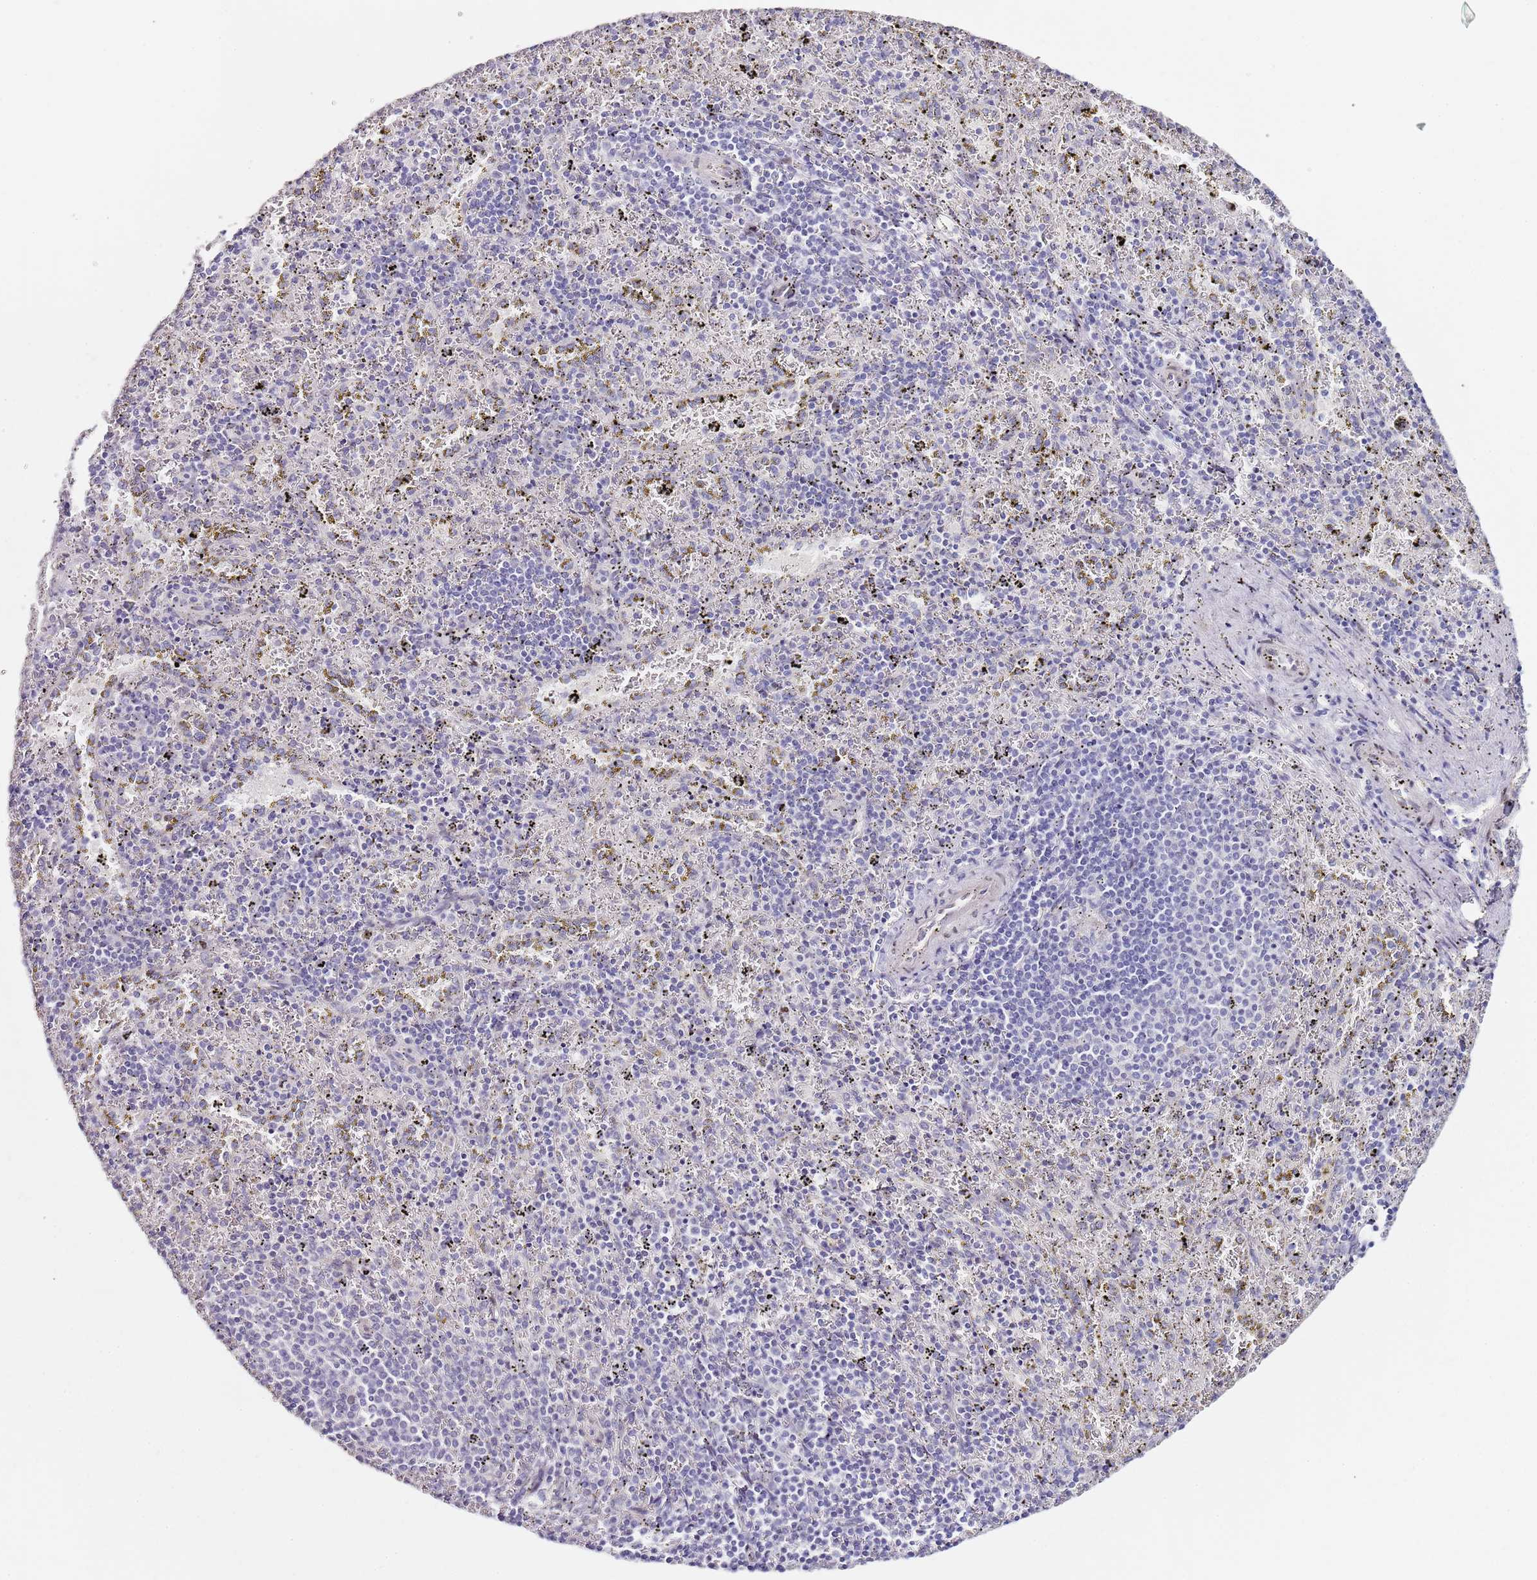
{"staining": {"intensity": "negative", "quantity": "none", "location": "none"}, "tissue": "spleen", "cell_type": "Cells in red pulp", "image_type": "normal", "snomed": [{"axis": "morphology", "description": "Normal tissue, NOS"}, {"axis": "topography", "description": "Spleen"}], "caption": "A high-resolution photomicrograph shows immunohistochemistry staining of normal spleen, which reveals no significant positivity in cells in red pulp.", "gene": "TBC1D9", "patient": {"sex": "male", "age": 11}}